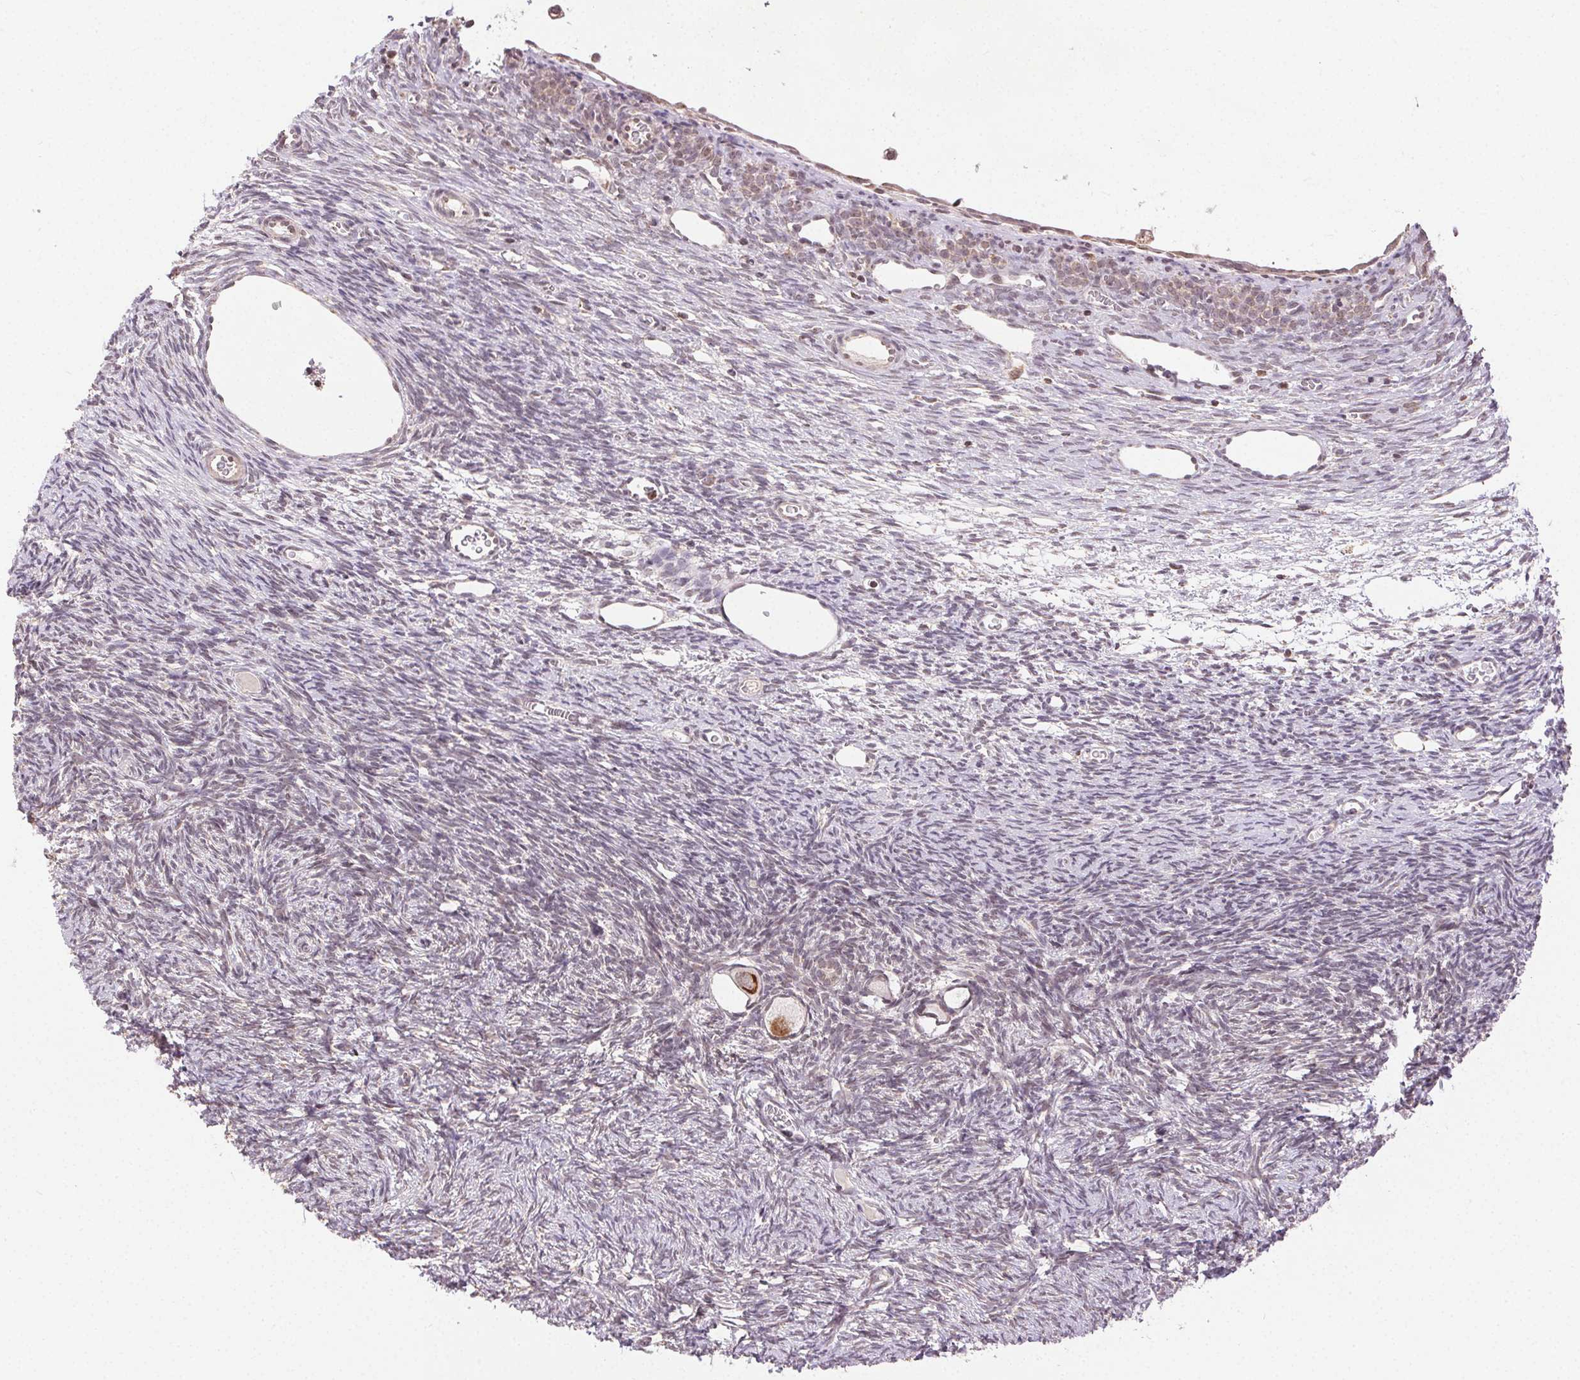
{"staining": {"intensity": "strong", "quantity": "25%-75%", "location": "cytoplasmic/membranous"}, "tissue": "ovary", "cell_type": "Follicle cells", "image_type": "normal", "snomed": [{"axis": "morphology", "description": "Normal tissue, NOS"}, {"axis": "topography", "description": "Ovary"}], "caption": "Ovary stained with immunohistochemistry (IHC) exhibits strong cytoplasmic/membranous expression in approximately 25%-75% of follicle cells.", "gene": "PIWIL4", "patient": {"sex": "female", "age": 34}}